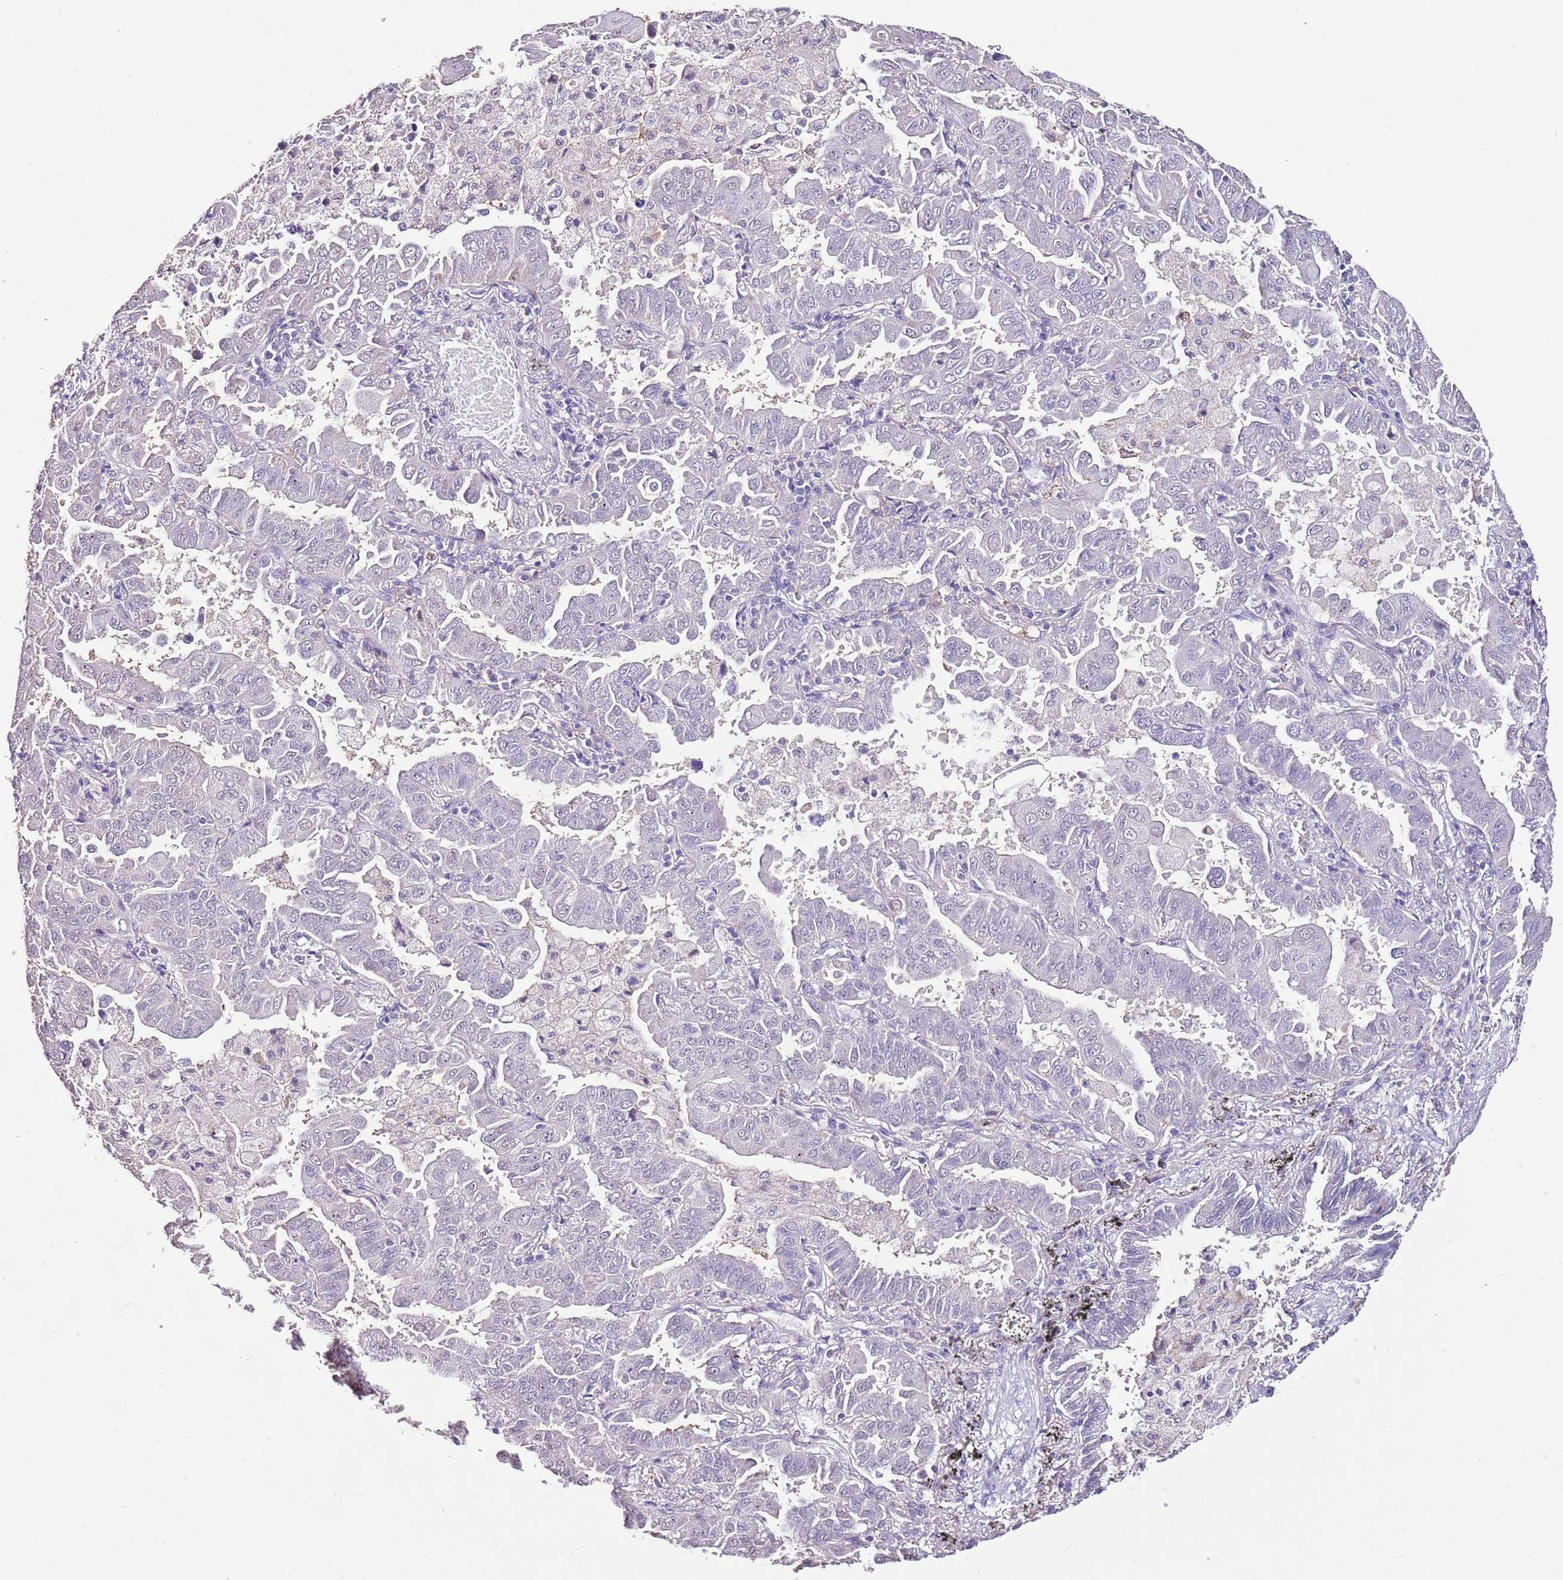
{"staining": {"intensity": "negative", "quantity": "none", "location": "none"}, "tissue": "lung cancer", "cell_type": "Tumor cells", "image_type": "cancer", "snomed": [{"axis": "morphology", "description": "Adenocarcinoma, NOS"}, {"axis": "topography", "description": "Lung"}], "caption": "This is an IHC photomicrograph of human lung cancer. There is no positivity in tumor cells.", "gene": "IZUMO4", "patient": {"sex": "male", "age": 64}}